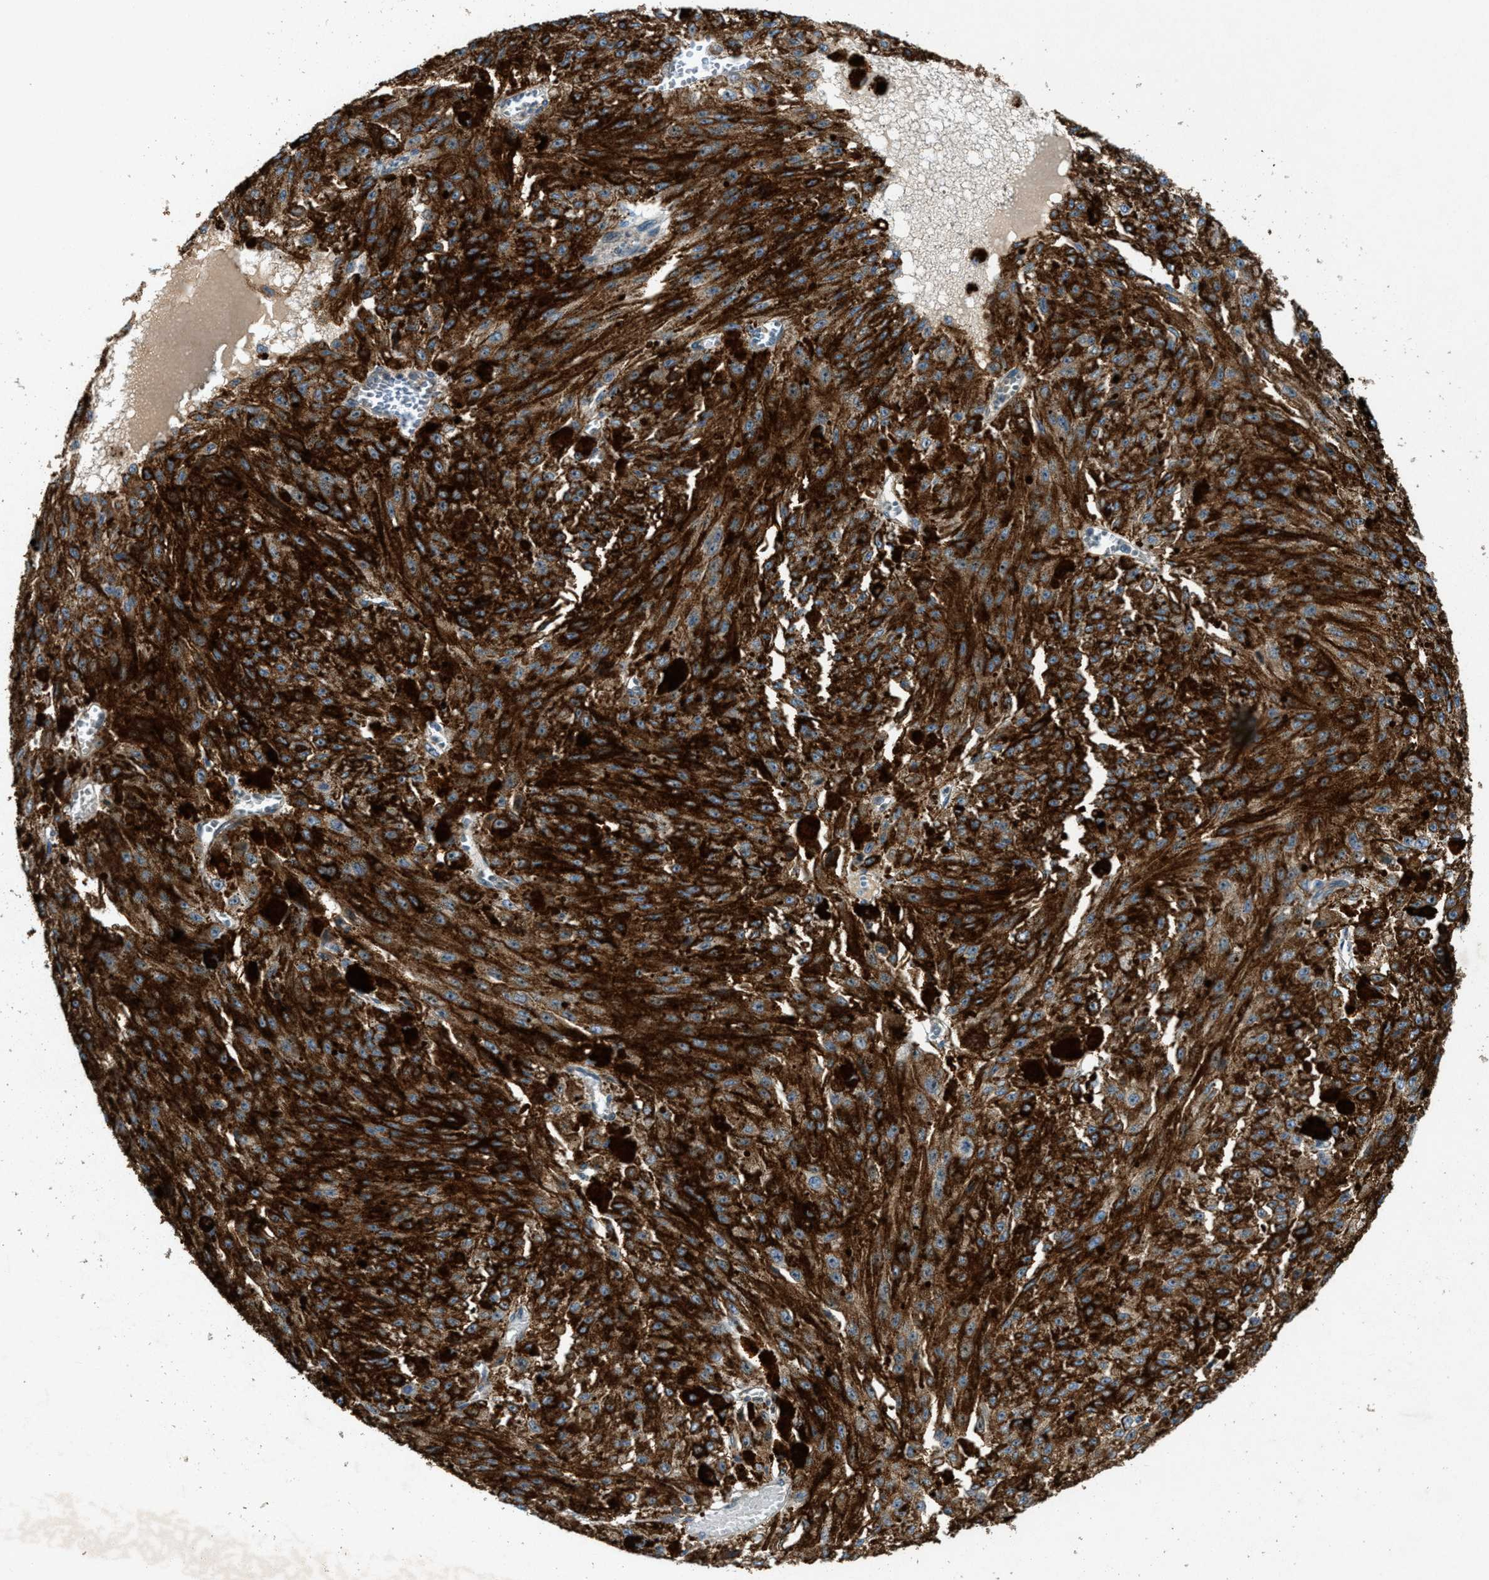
{"staining": {"intensity": "strong", "quantity": ">75%", "location": "cytoplasmic/membranous,nuclear"}, "tissue": "melanoma", "cell_type": "Tumor cells", "image_type": "cancer", "snomed": [{"axis": "morphology", "description": "Malignant melanoma, NOS"}, {"axis": "topography", "description": "Other"}], "caption": "Protein staining displays strong cytoplasmic/membranous and nuclear staining in approximately >75% of tumor cells in malignant melanoma. Immunohistochemistry stains the protein of interest in brown and the nuclei are stained blue.", "gene": "CYB5D1", "patient": {"sex": "male", "age": 79}}